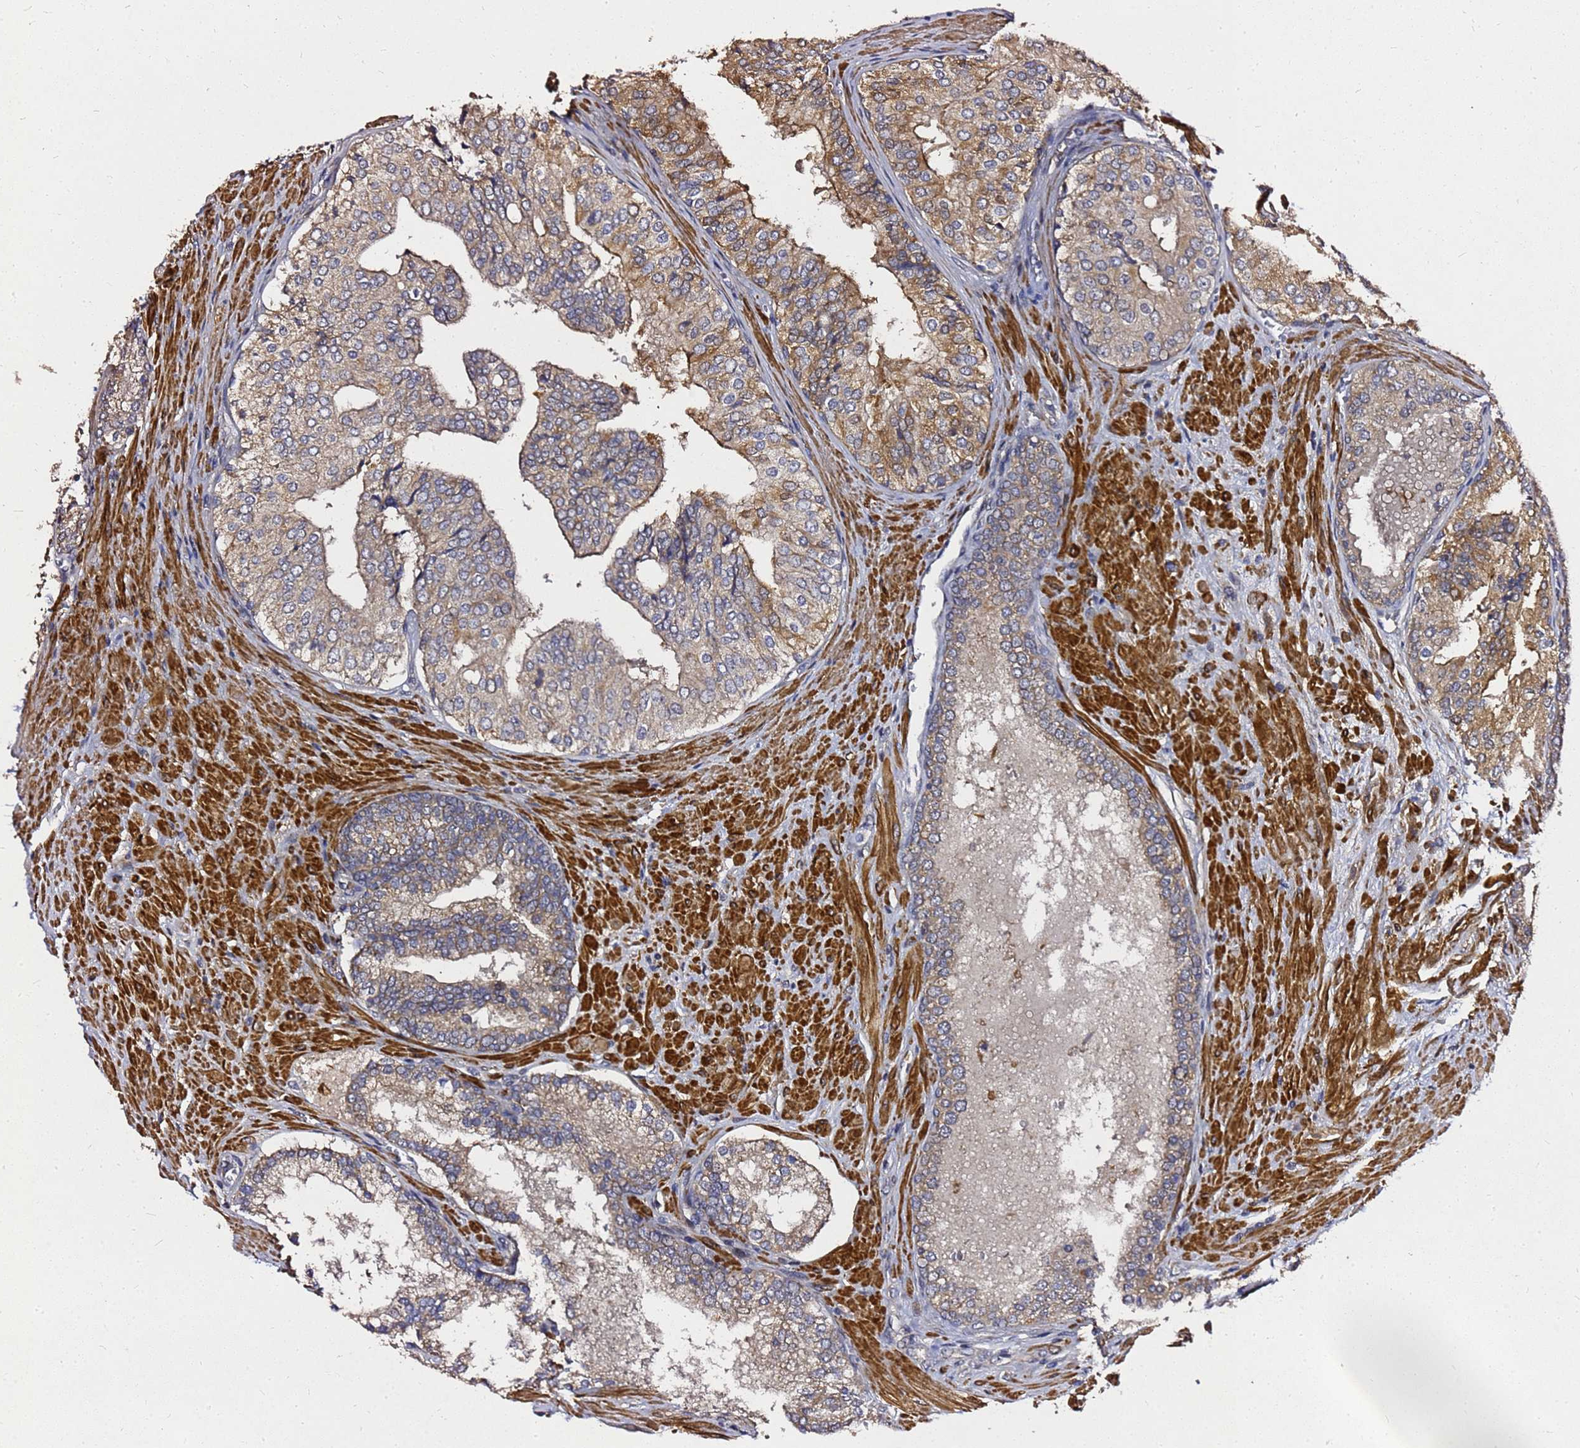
{"staining": {"intensity": "moderate", "quantity": ">75%", "location": "cytoplasmic/membranous"}, "tissue": "prostate cancer", "cell_type": "Tumor cells", "image_type": "cancer", "snomed": [{"axis": "morphology", "description": "Adenocarcinoma, High grade"}, {"axis": "topography", "description": "Prostate"}], "caption": "Immunohistochemical staining of human prostate cancer shows moderate cytoplasmic/membranous protein positivity in about >75% of tumor cells.", "gene": "RSPRY1", "patient": {"sex": "male", "age": 72}}